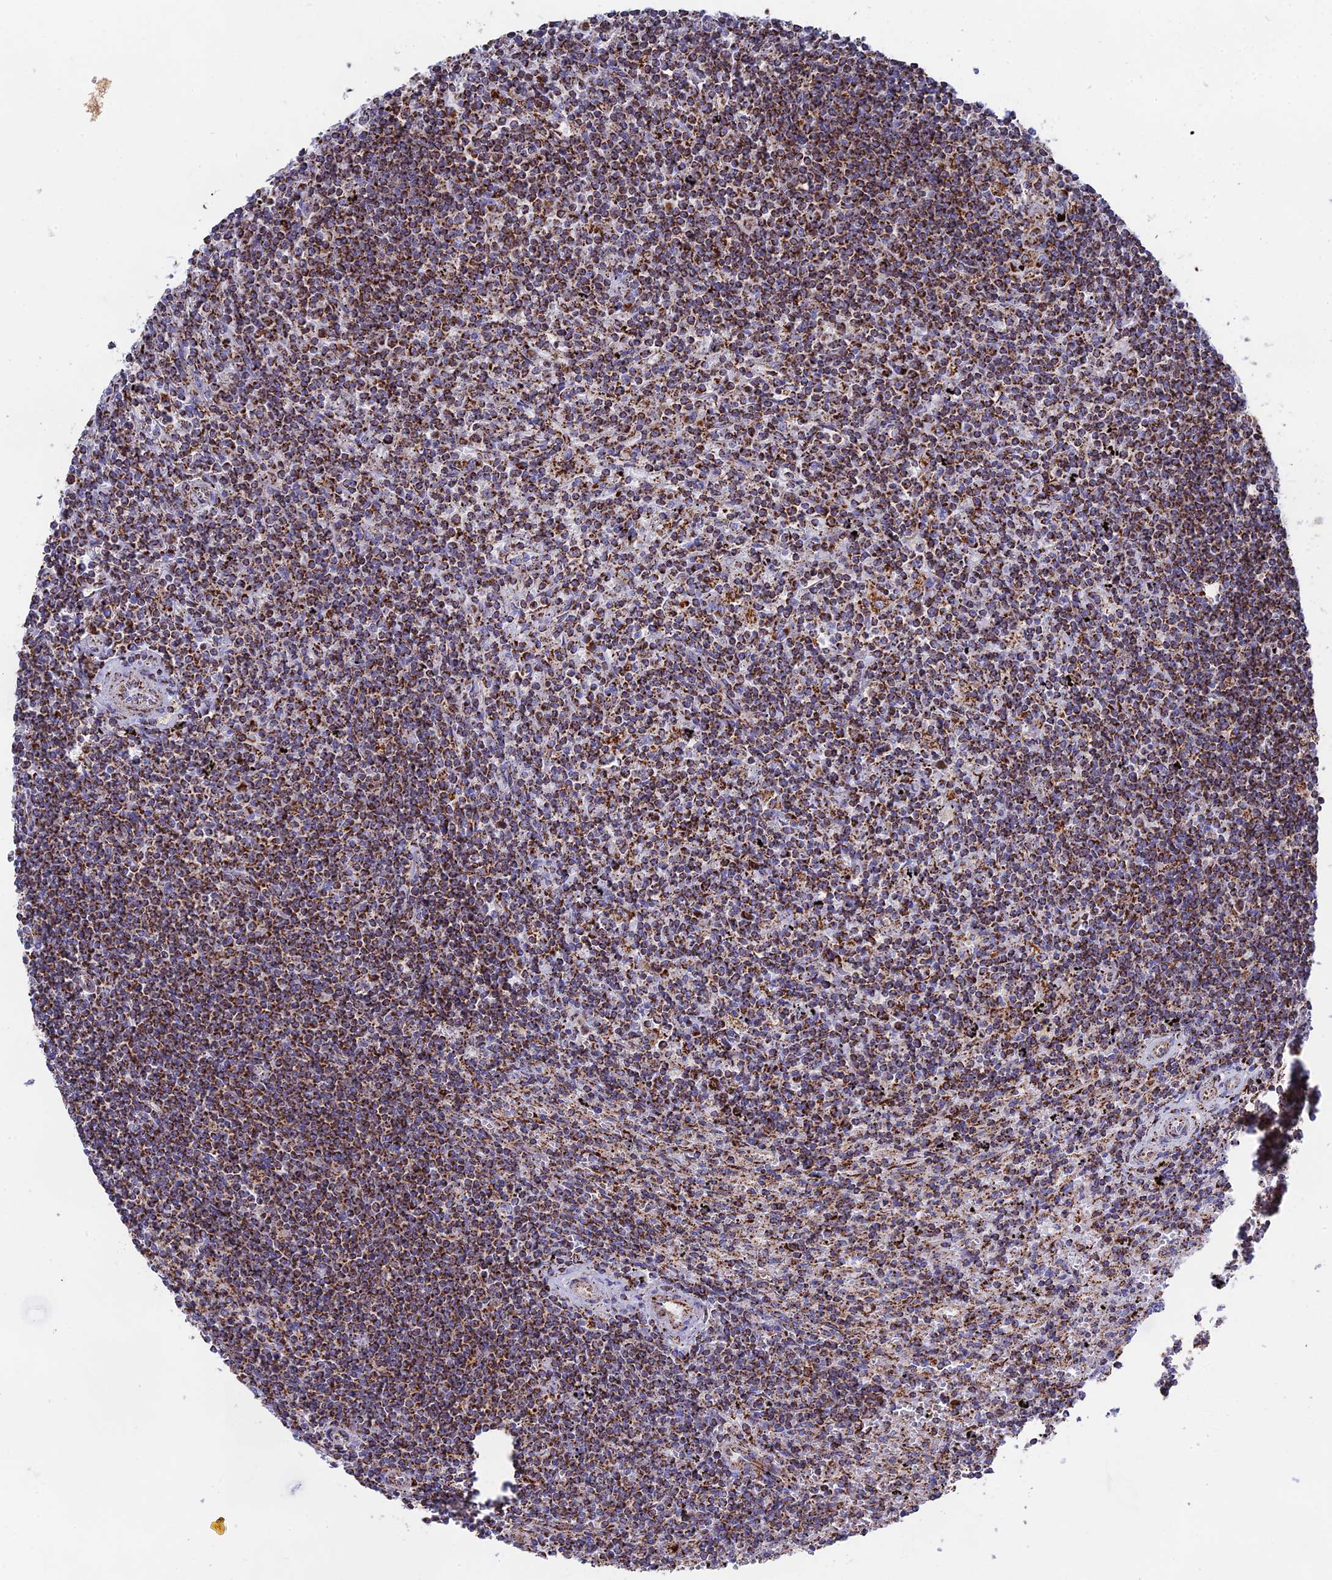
{"staining": {"intensity": "strong", "quantity": ">75%", "location": "cytoplasmic/membranous"}, "tissue": "lymphoma", "cell_type": "Tumor cells", "image_type": "cancer", "snomed": [{"axis": "morphology", "description": "Malignant lymphoma, non-Hodgkin's type, Low grade"}, {"axis": "topography", "description": "Spleen"}], "caption": "Protein expression analysis of human malignant lymphoma, non-Hodgkin's type (low-grade) reveals strong cytoplasmic/membranous expression in approximately >75% of tumor cells.", "gene": "NDUFA5", "patient": {"sex": "male", "age": 76}}